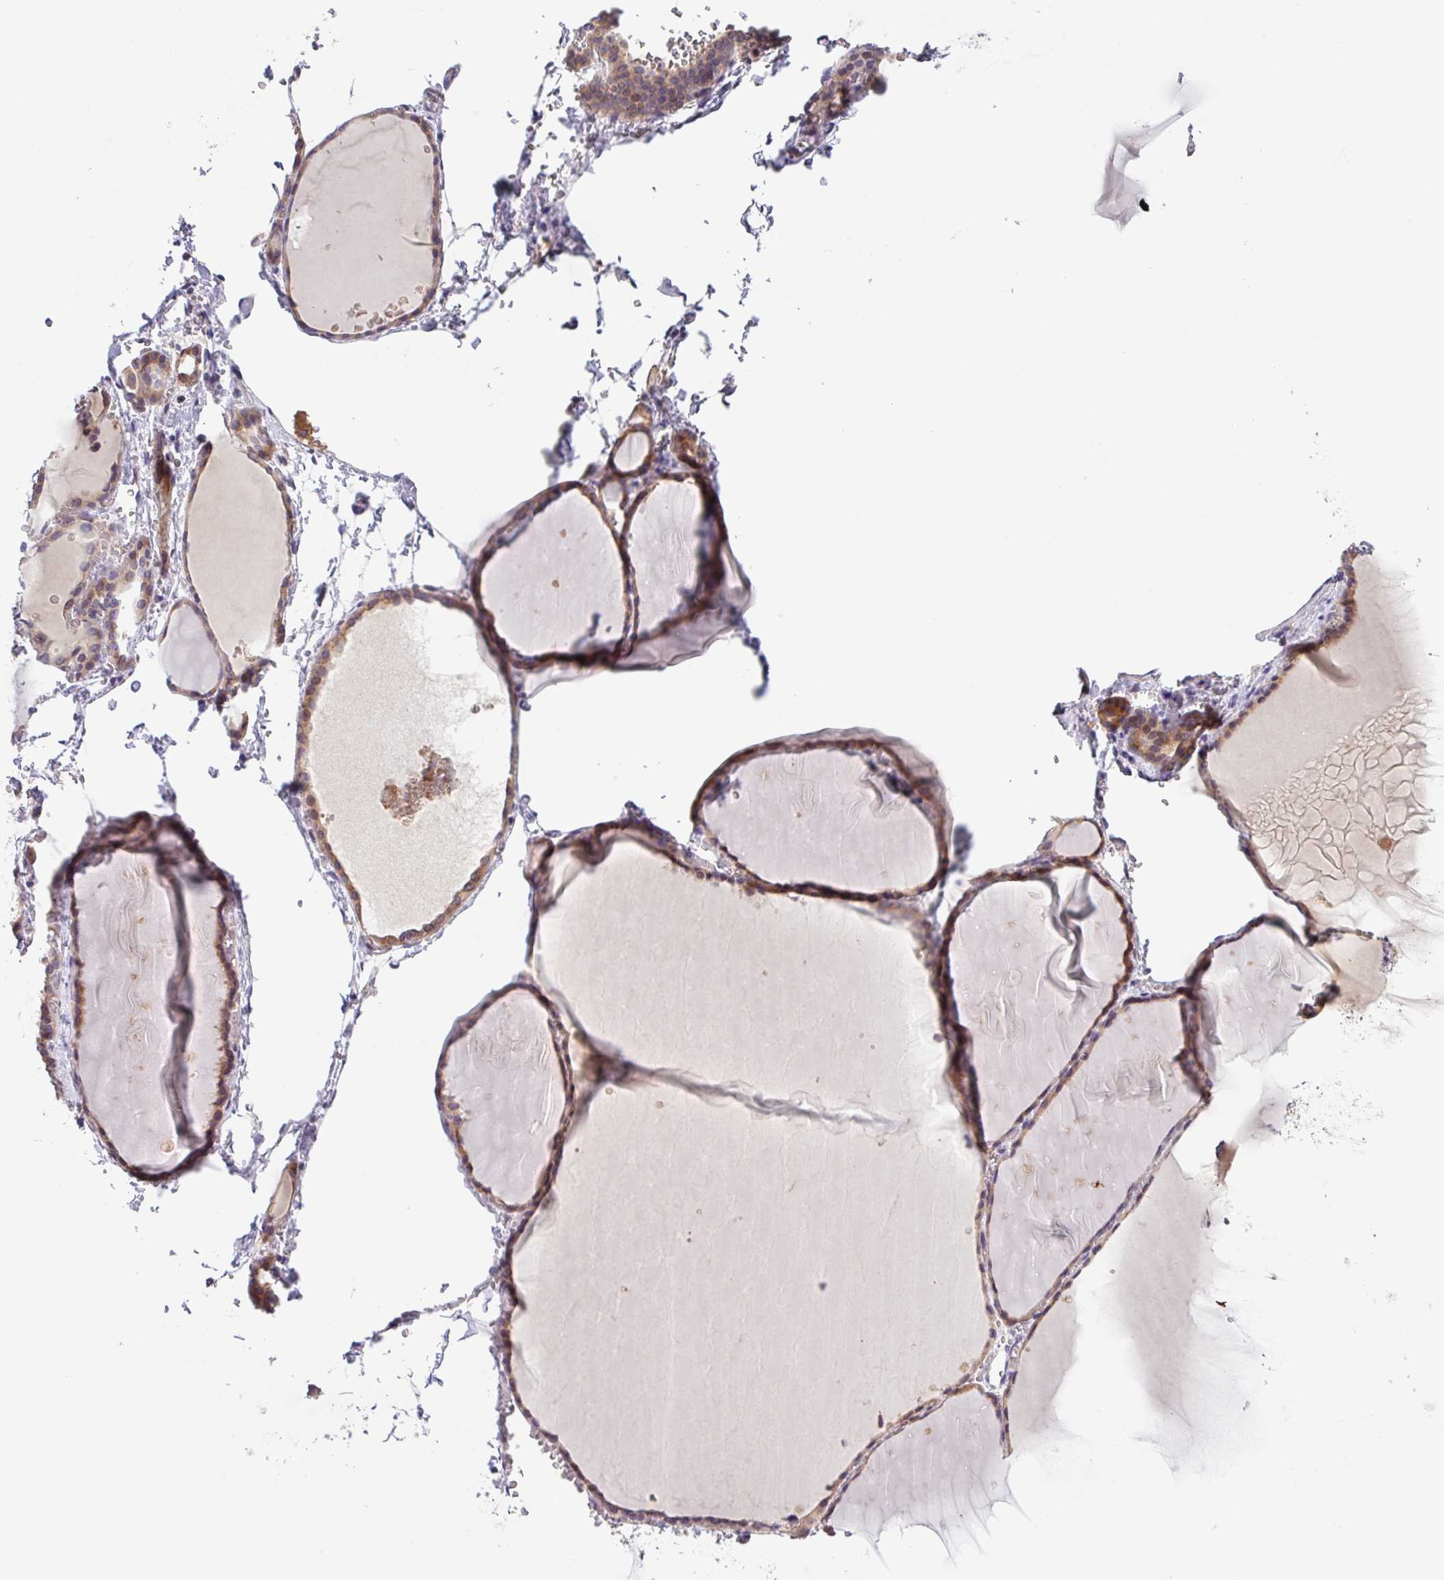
{"staining": {"intensity": "moderate", "quantity": "25%-75%", "location": "cytoplasmic/membranous"}, "tissue": "thyroid gland", "cell_type": "Glandular cells", "image_type": "normal", "snomed": [{"axis": "morphology", "description": "Normal tissue, NOS"}, {"axis": "topography", "description": "Thyroid gland"}], "caption": "Immunohistochemistry histopathology image of benign thyroid gland: thyroid gland stained using immunohistochemistry (IHC) shows medium levels of moderate protein expression localized specifically in the cytoplasmic/membranous of glandular cells, appearing as a cytoplasmic/membranous brown color.", "gene": "SFTPB", "patient": {"sex": "female", "age": 49}}